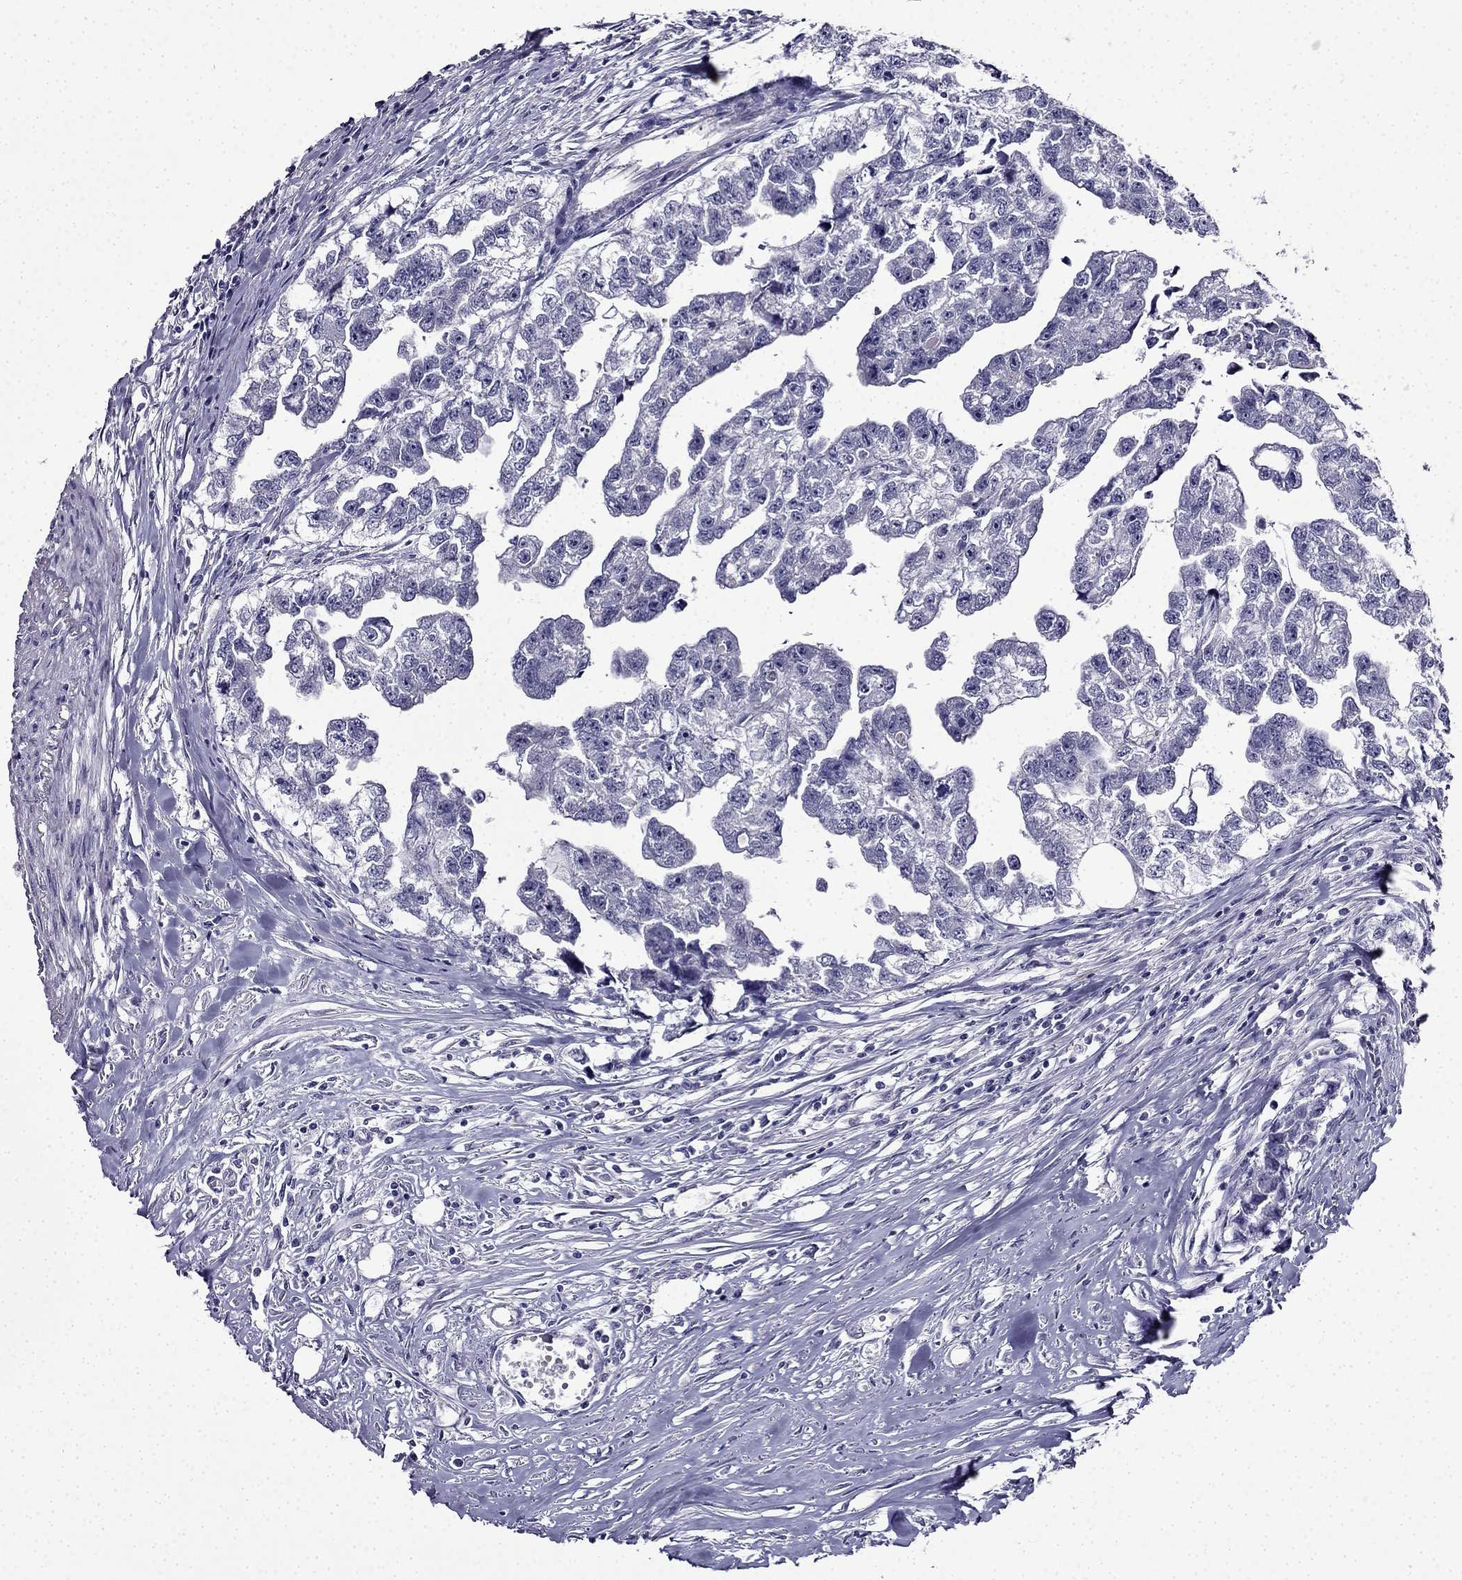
{"staining": {"intensity": "negative", "quantity": "none", "location": "none"}, "tissue": "testis cancer", "cell_type": "Tumor cells", "image_type": "cancer", "snomed": [{"axis": "morphology", "description": "Carcinoma, Embryonal, NOS"}, {"axis": "morphology", "description": "Teratoma, malignant, NOS"}, {"axis": "topography", "description": "Testis"}], "caption": "Immunohistochemical staining of human testis cancer displays no significant positivity in tumor cells.", "gene": "TMEM266", "patient": {"sex": "male", "age": 44}}